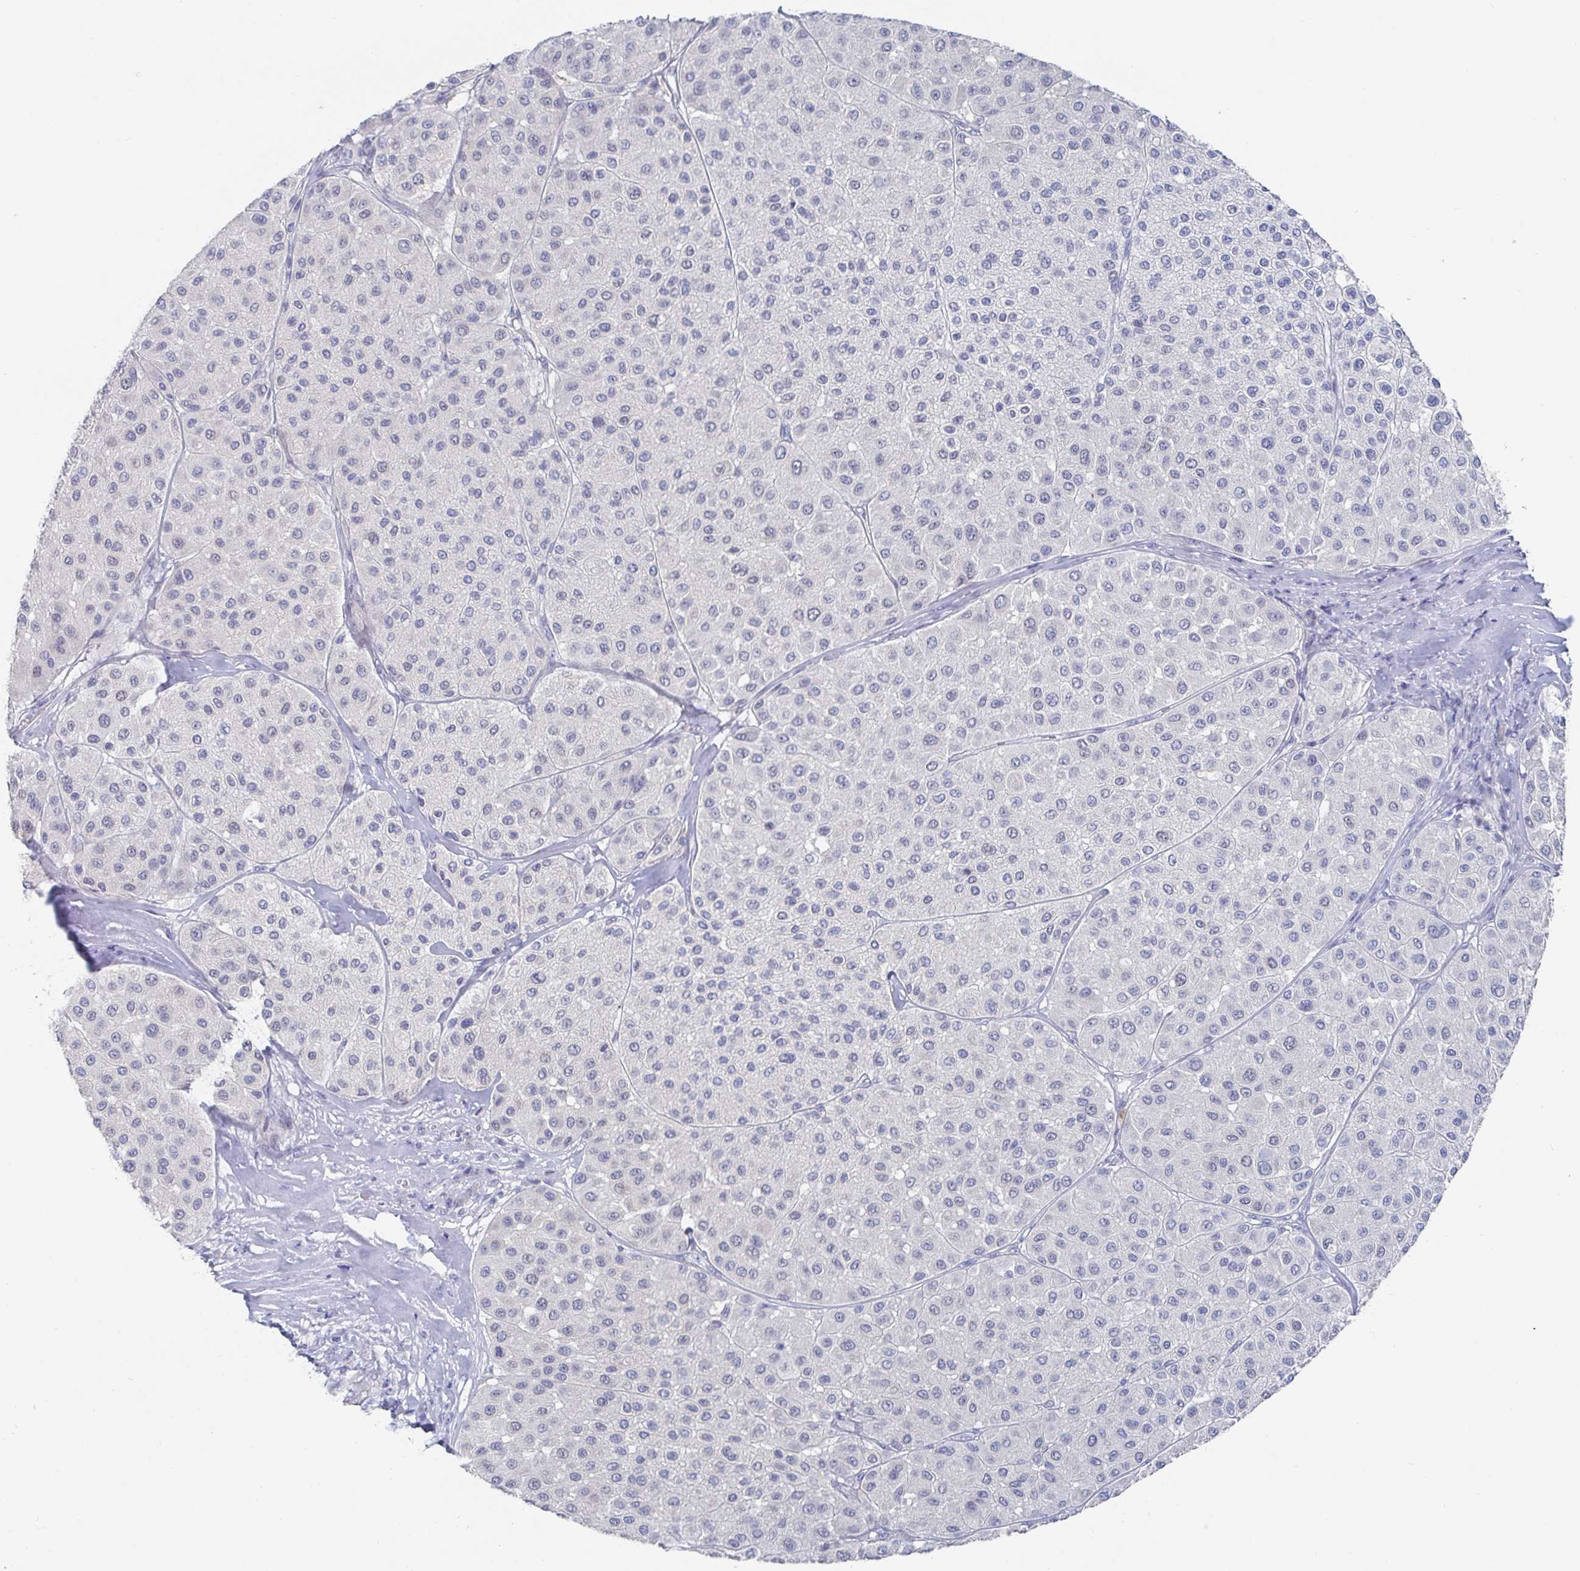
{"staining": {"intensity": "negative", "quantity": "none", "location": "none"}, "tissue": "melanoma", "cell_type": "Tumor cells", "image_type": "cancer", "snomed": [{"axis": "morphology", "description": "Malignant melanoma, Metastatic site"}, {"axis": "topography", "description": "Smooth muscle"}], "caption": "DAB (3,3'-diaminobenzidine) immunohistochemical staining of melanoma displays no significant expression in tumor cells.", "gene": "ZNF430", "patient": {"sex": "male", "age": 41}}